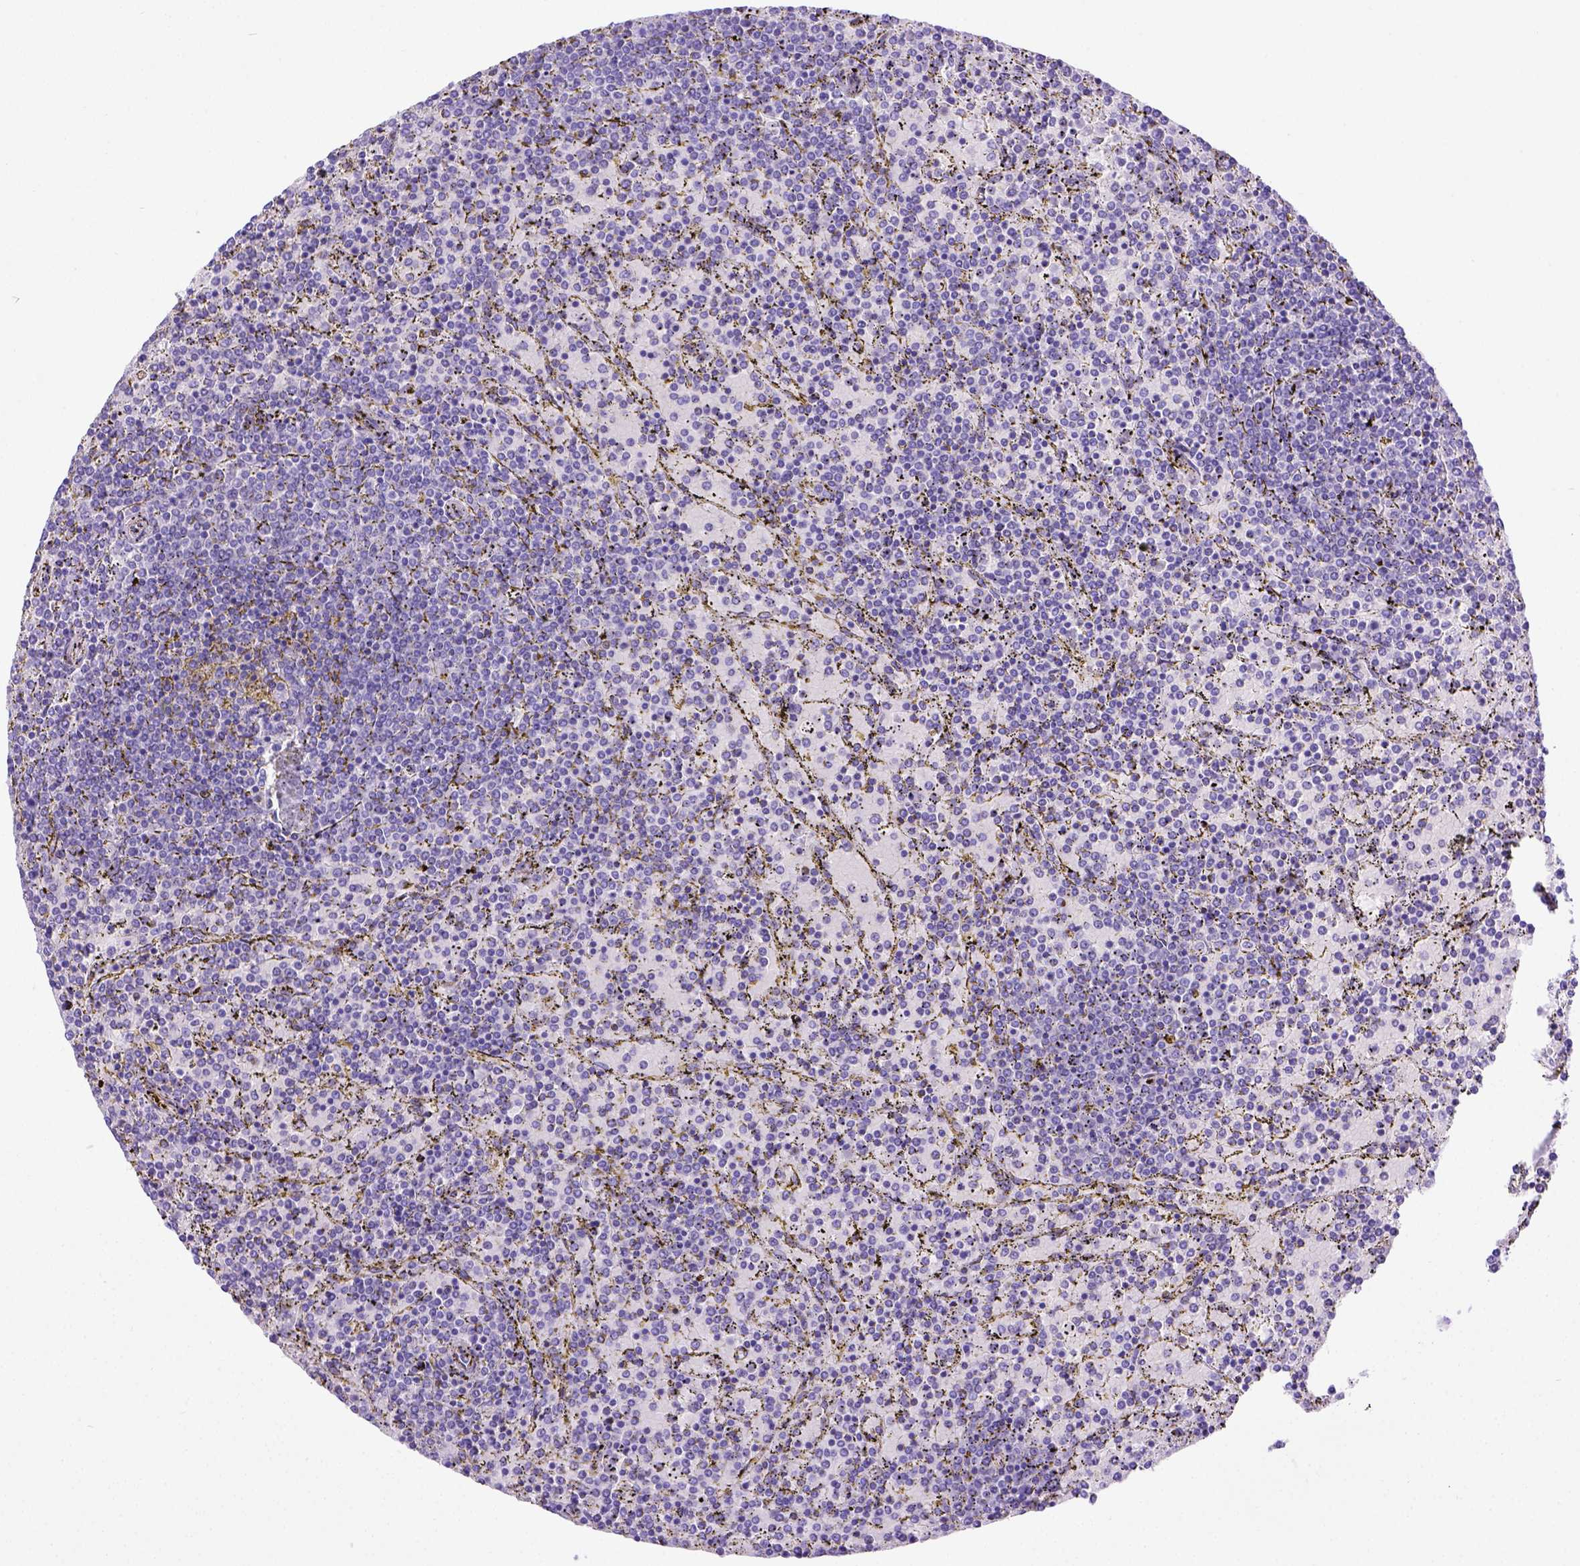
{"staining": {"intensity": "negative", "quantity": "none", "location": "none"}, "tissue": "lymphoma", "cell_type": "Tumor cells", "image_type": "cancer", "snomed": [{"axis": "morphology", "description": "Malignant lymphoma, non-Hodgkin's type, Low grade"}, {"axis": "topography", "description": "Spleen"}], "caption": "High power microscopy image of an IHC photomicrograph of malignant lymphoma, non-Hodgkin's type (low-grade), revealing no significant staining in tumor cells. The staining is performed using DAB brown chromogen with nuclei counter-stained in using hematoxylin.", "gene": "LRRC18", "patient": {"sex": "female", "age": 77}}